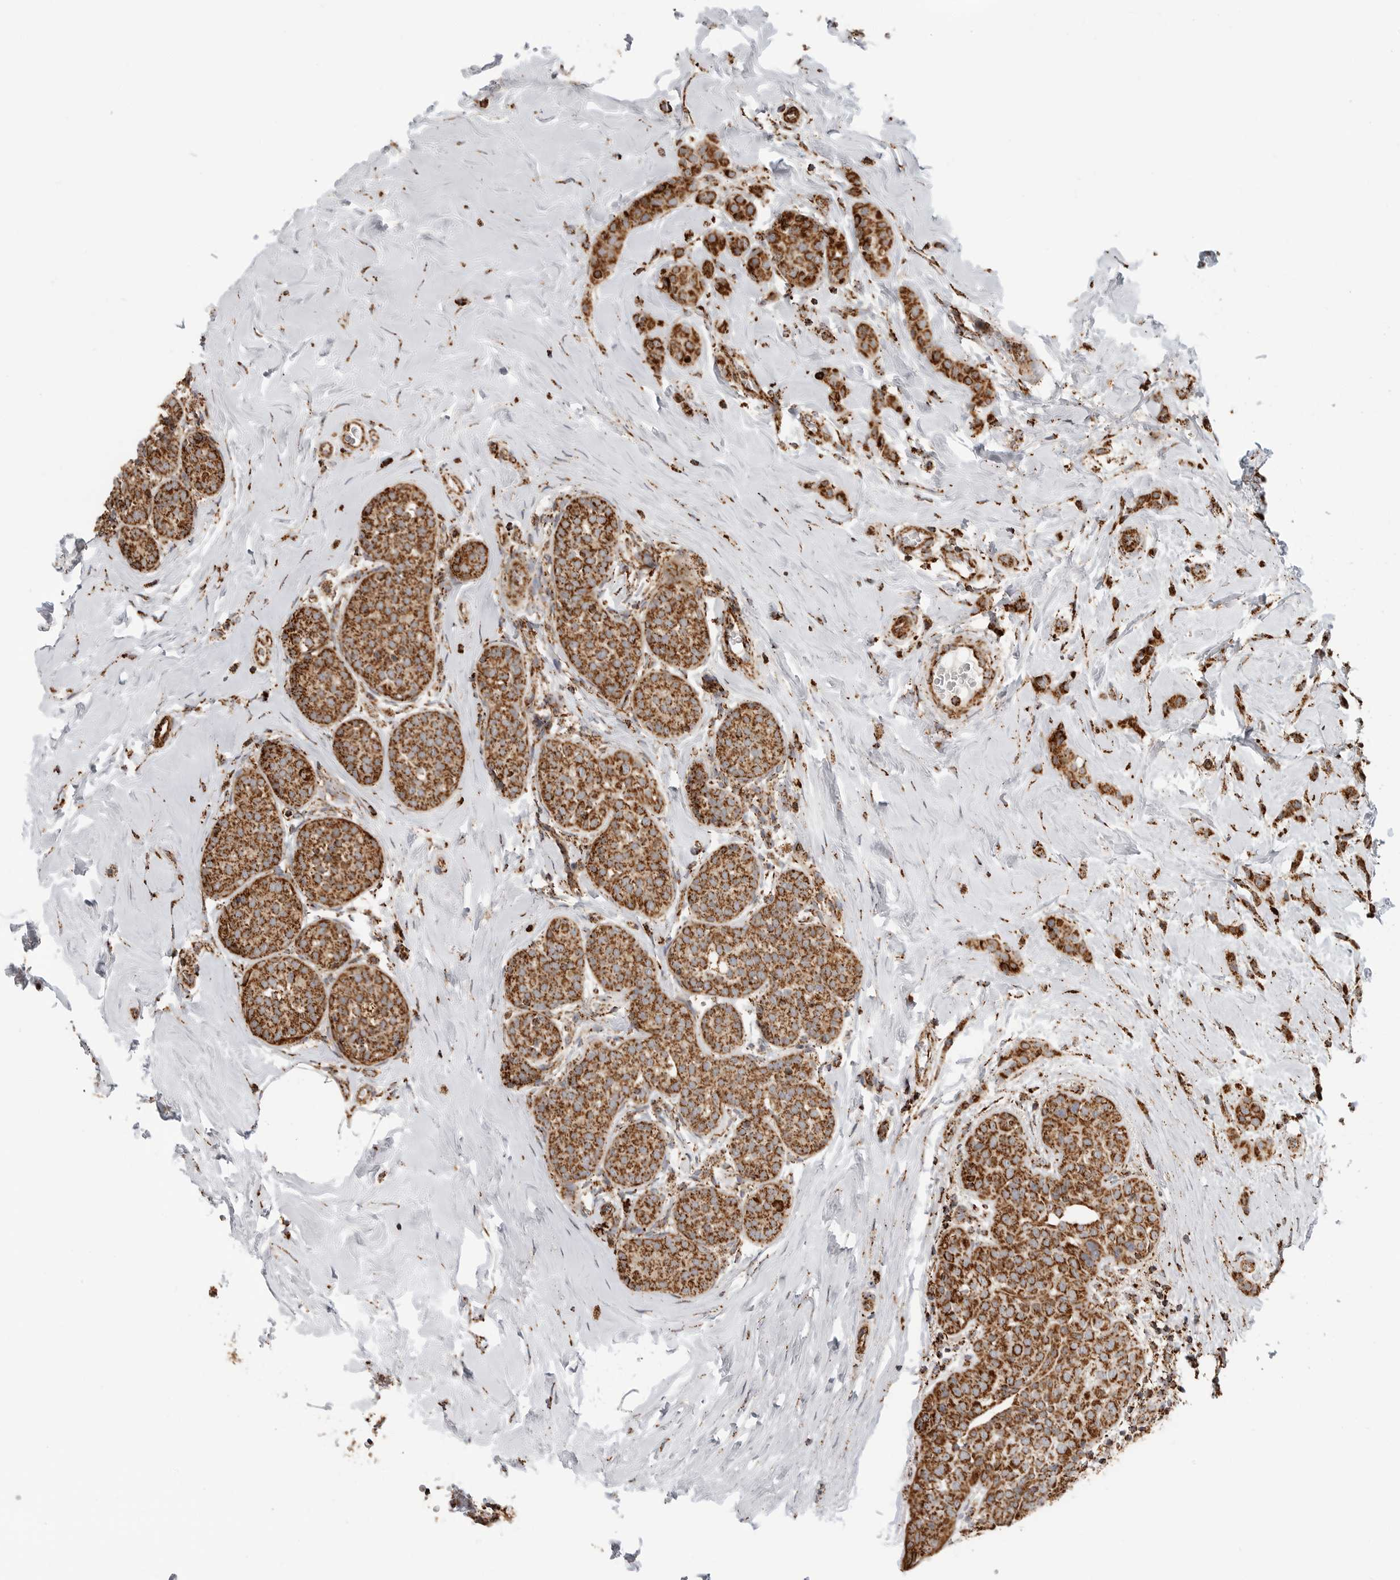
{"staining": {"intensity": "strong", "quantity": ">75%", "location": "cytoplasmic/membranous"}, "tissue": "breast cancer", "cell_type": "Tumor cells", "image_type": "cancer", "snomed": [{"axis": "morphology", "description": "Lobular carcinoma, in situ"}, {"axis": "morphology", "description": "Lobular carcinoma"}, {"axis": "topography", "description": "Breast"}], "caption": "Immunohistochemistry of human breast cancer displays high levels of strong cytoplasmic/membranous expression in about >75% of tumor cells. (Stains: DAB in brown, nuclei in blue, Microscopy: brightfield microscopy at high magnification).", "gene": "BMP2K", "patient": {"sex": "female", "age": 41}}